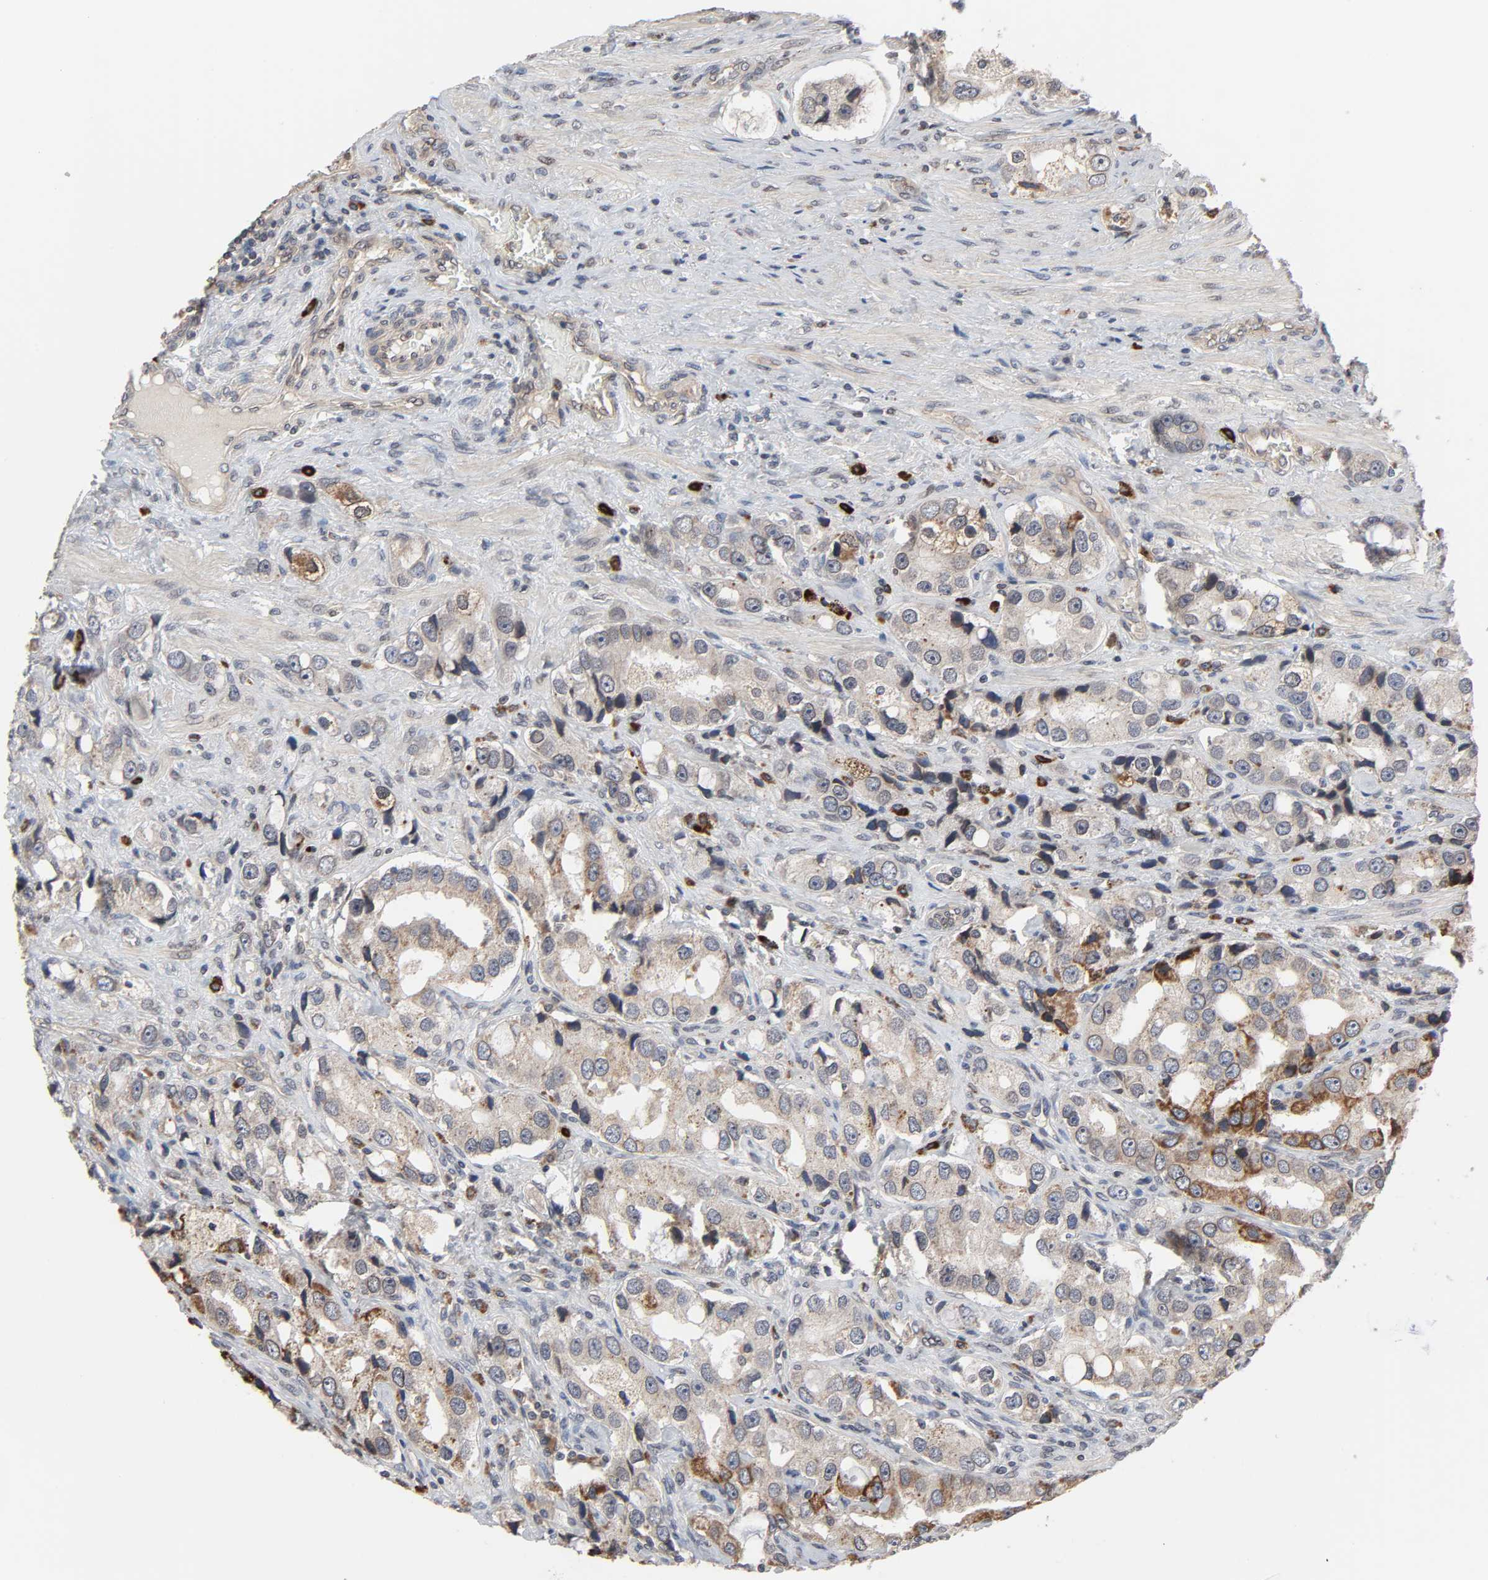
{"staining": {"intensity": "weak", "quantity": ">75%", "location": "cytoplasmic/membranous"}, "tissue": "prostate cancer", "cell_type": "Tumor cells", "image_type": "cancer", "snomed": [{"axis": "morphology", "description": "Adenocarcinoma, High grade"}, {"axis": "topography", "description": "Prostate"}], "caption": "Weak cytoplasmic/membranous protein expression is identified in about >75% of tumor cells in prostate cancer (adenocarcinoma (high-grade)).", "gene": "CCDC175", "patient": {"sex": "male", "age": 63}}